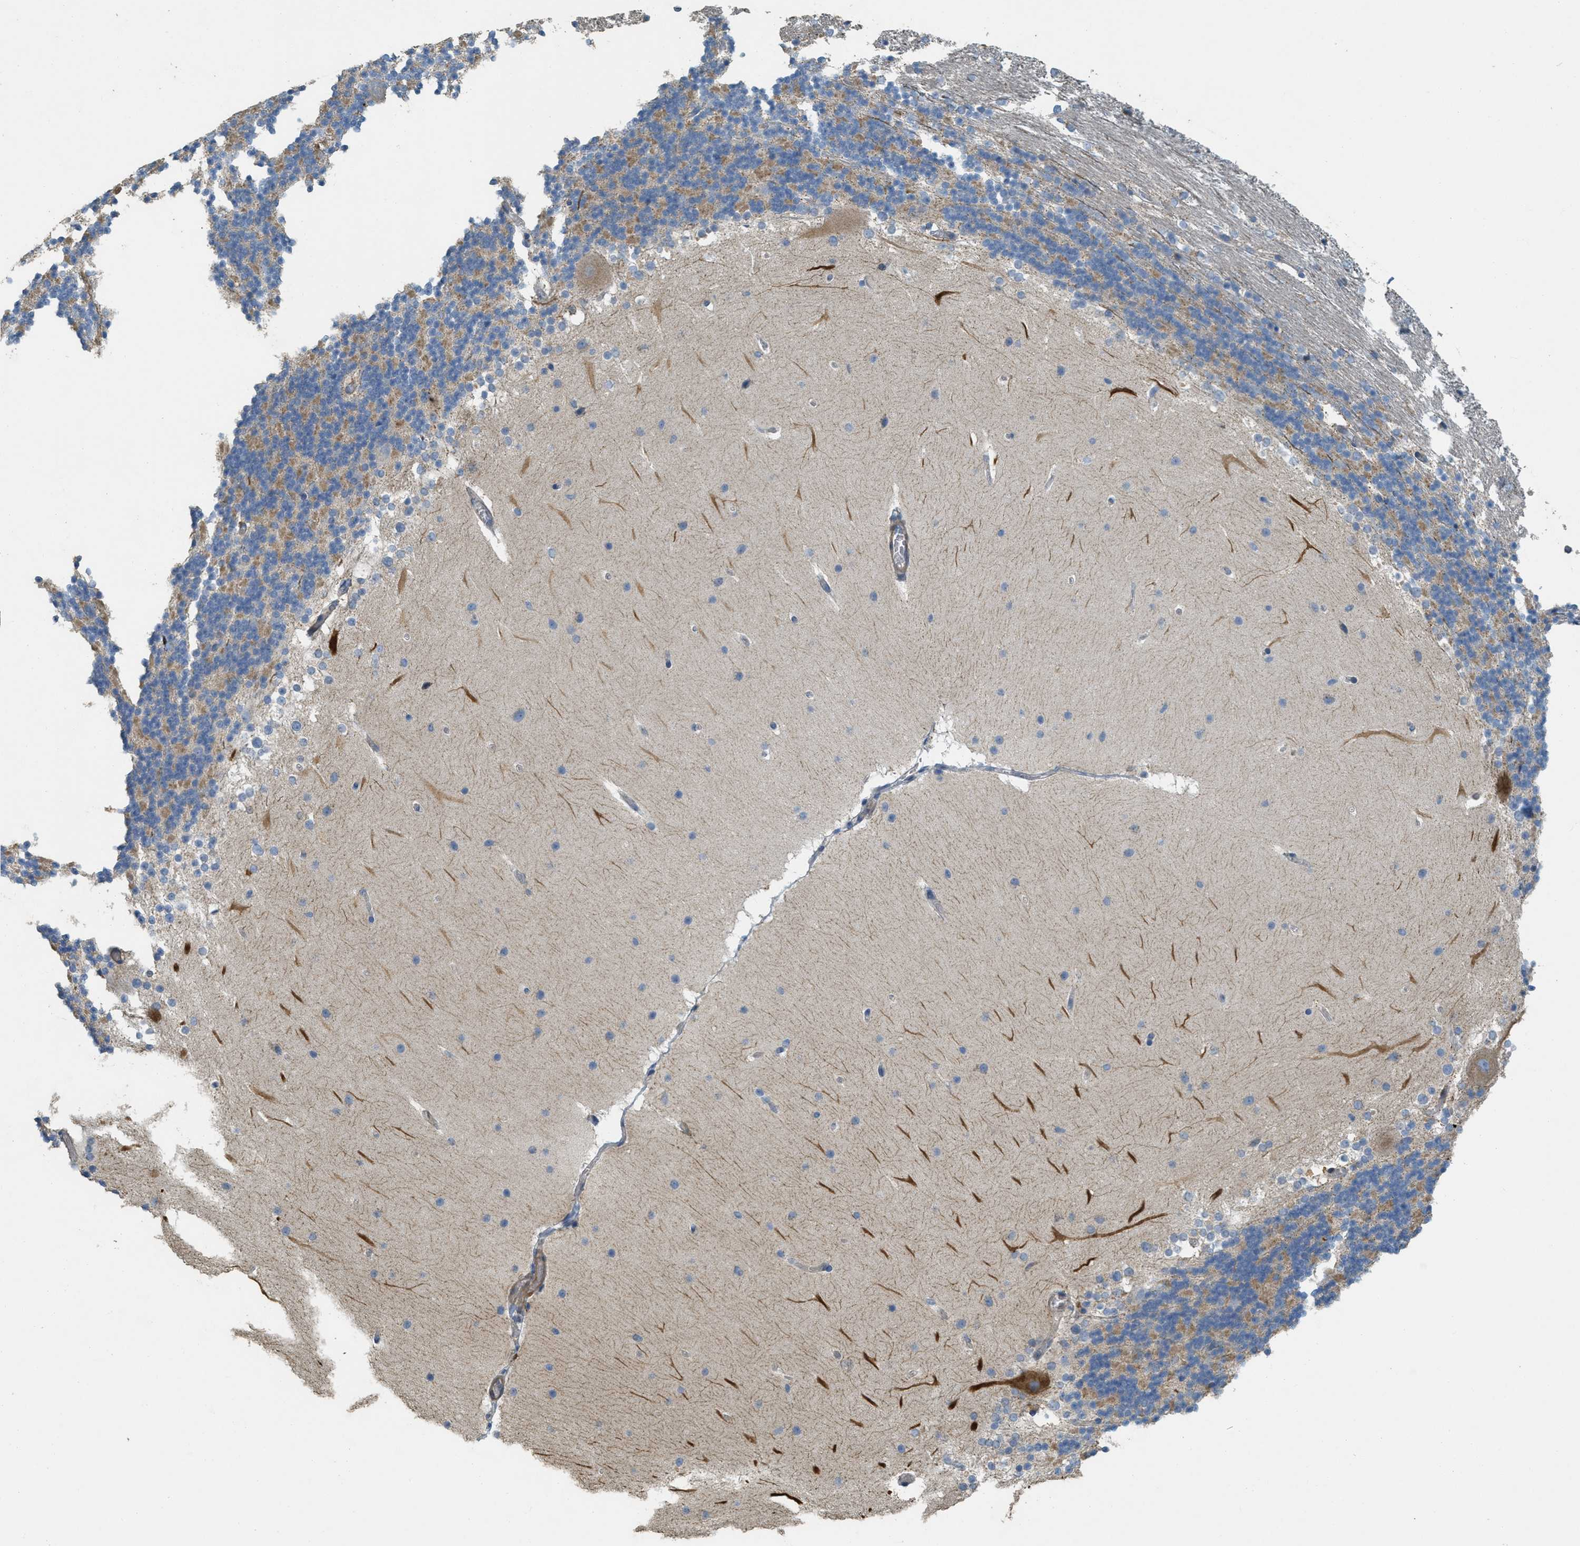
{"staining": {"intensity": "moderate", "quantity": ">75%", "location": "cytoplasmic/membranous"}, "tissue": "cerebellum", "cell_type": "Cells in granular layer", "image_type": "normal", "snomed": [{"axis": "morphology", "description": "Normal tissue, NOS"}, {"axis": "topography", "description": "Cerebellum"}], "caption": "Benign cerebellum was stained to show a protein in brown. There is medium levels of moderate cytoplasmic/membranous staining in about >75% of cells in granular layer. (Stains: DAB in brown, nuclei in blue, Microscopy: brightfield microscopy at high magnification).", "gene": "MRS2", "patient": {"sex": "female", "age": 19}}